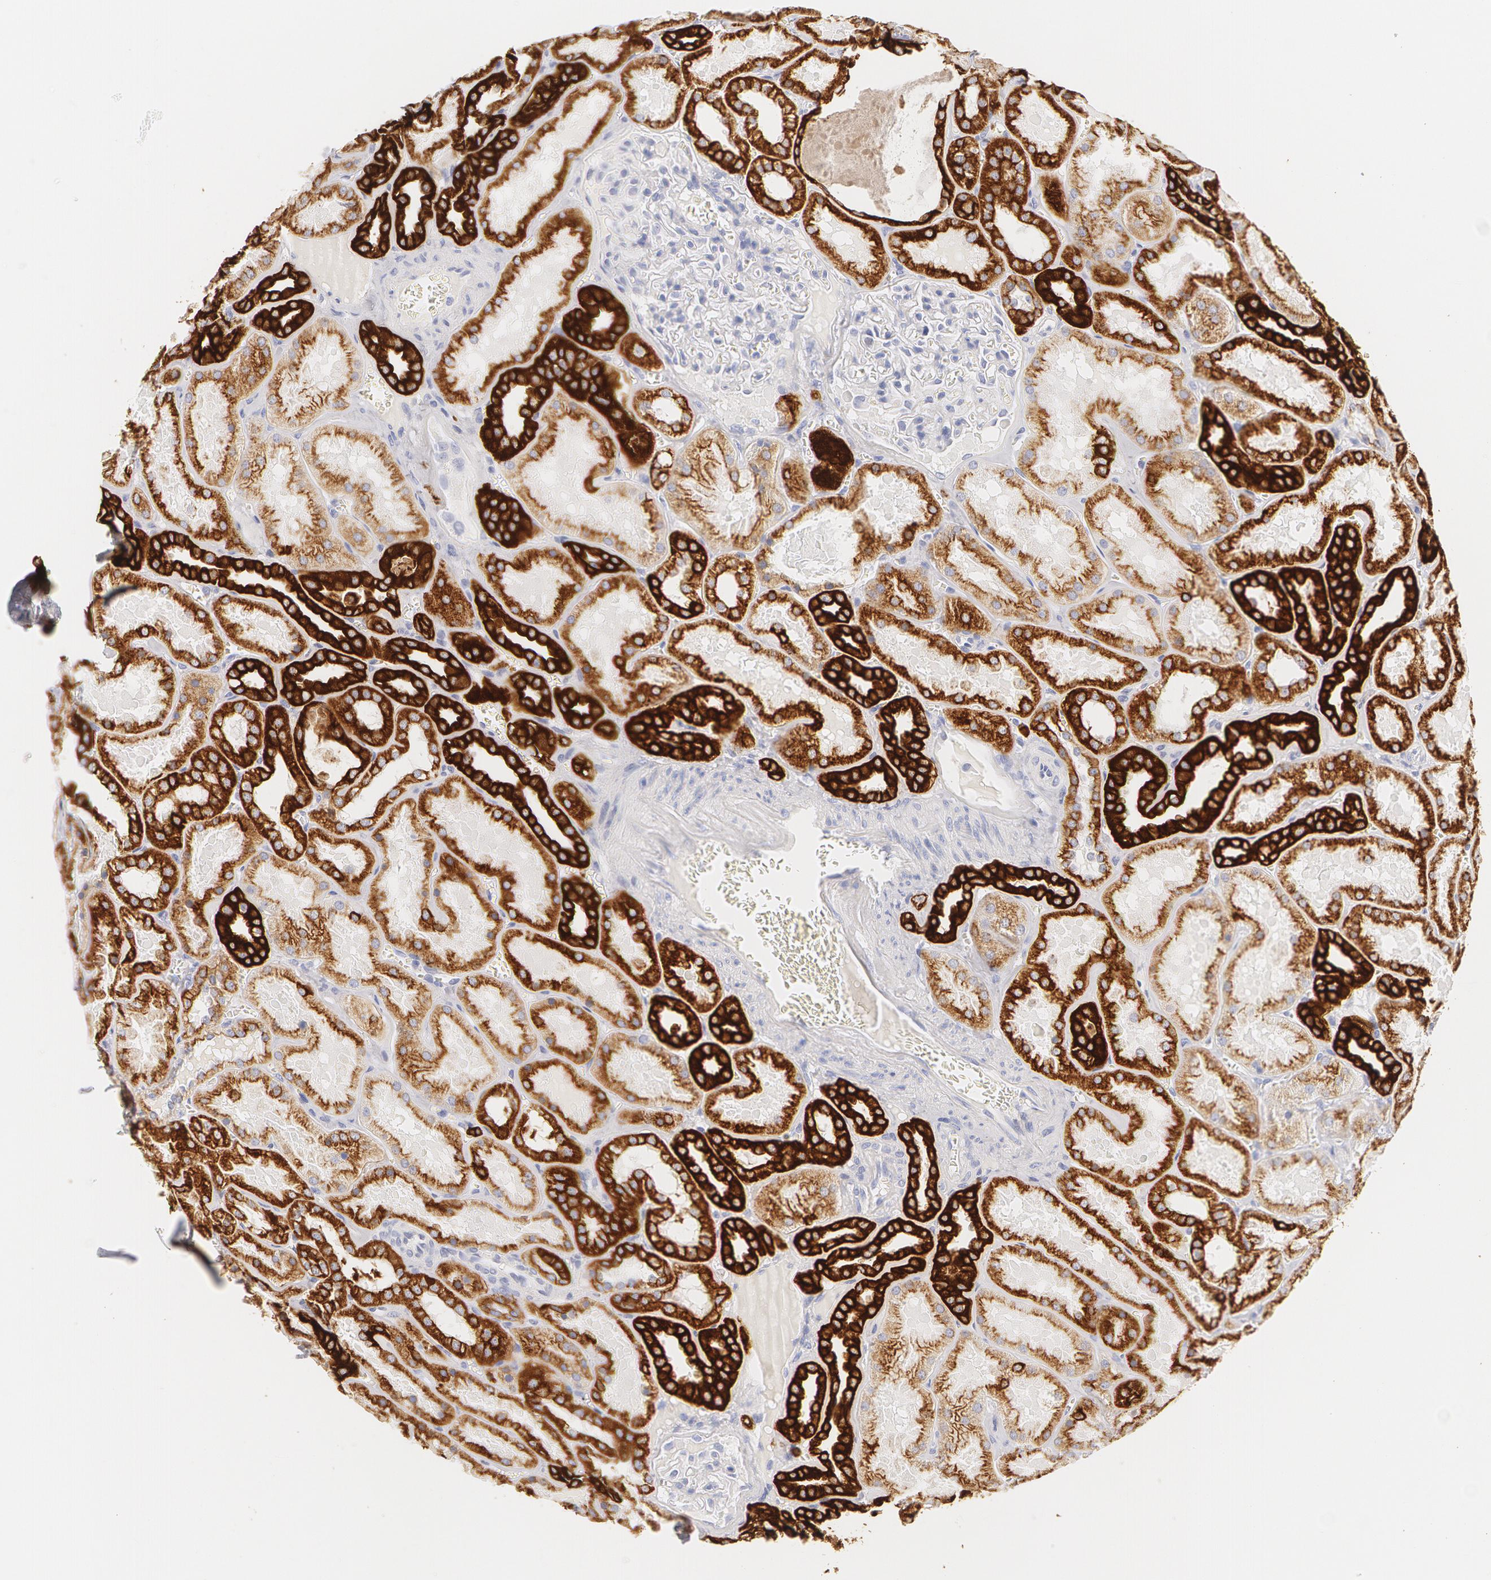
{"staining": {"intensity": "negative", "quantity": "none", "location": "none"}, "tissue": "kidney", "cell_type": "Cells in glomeruli", "image_type": "normal", "snomed": [{"axis": "morphology", "description": "Normal tissue, NOS"}, {"axis": "topography", "description": "Kidney"}], "caption": "High power microscopy histopathology image of an IHC micrograph of normal kidney, revealing no significant staining in cells in glomeruli. (DAB immunohistochemistry, high magnification).", "gene": "KRT8", "patient": {"sex": "female", "age": 52}}